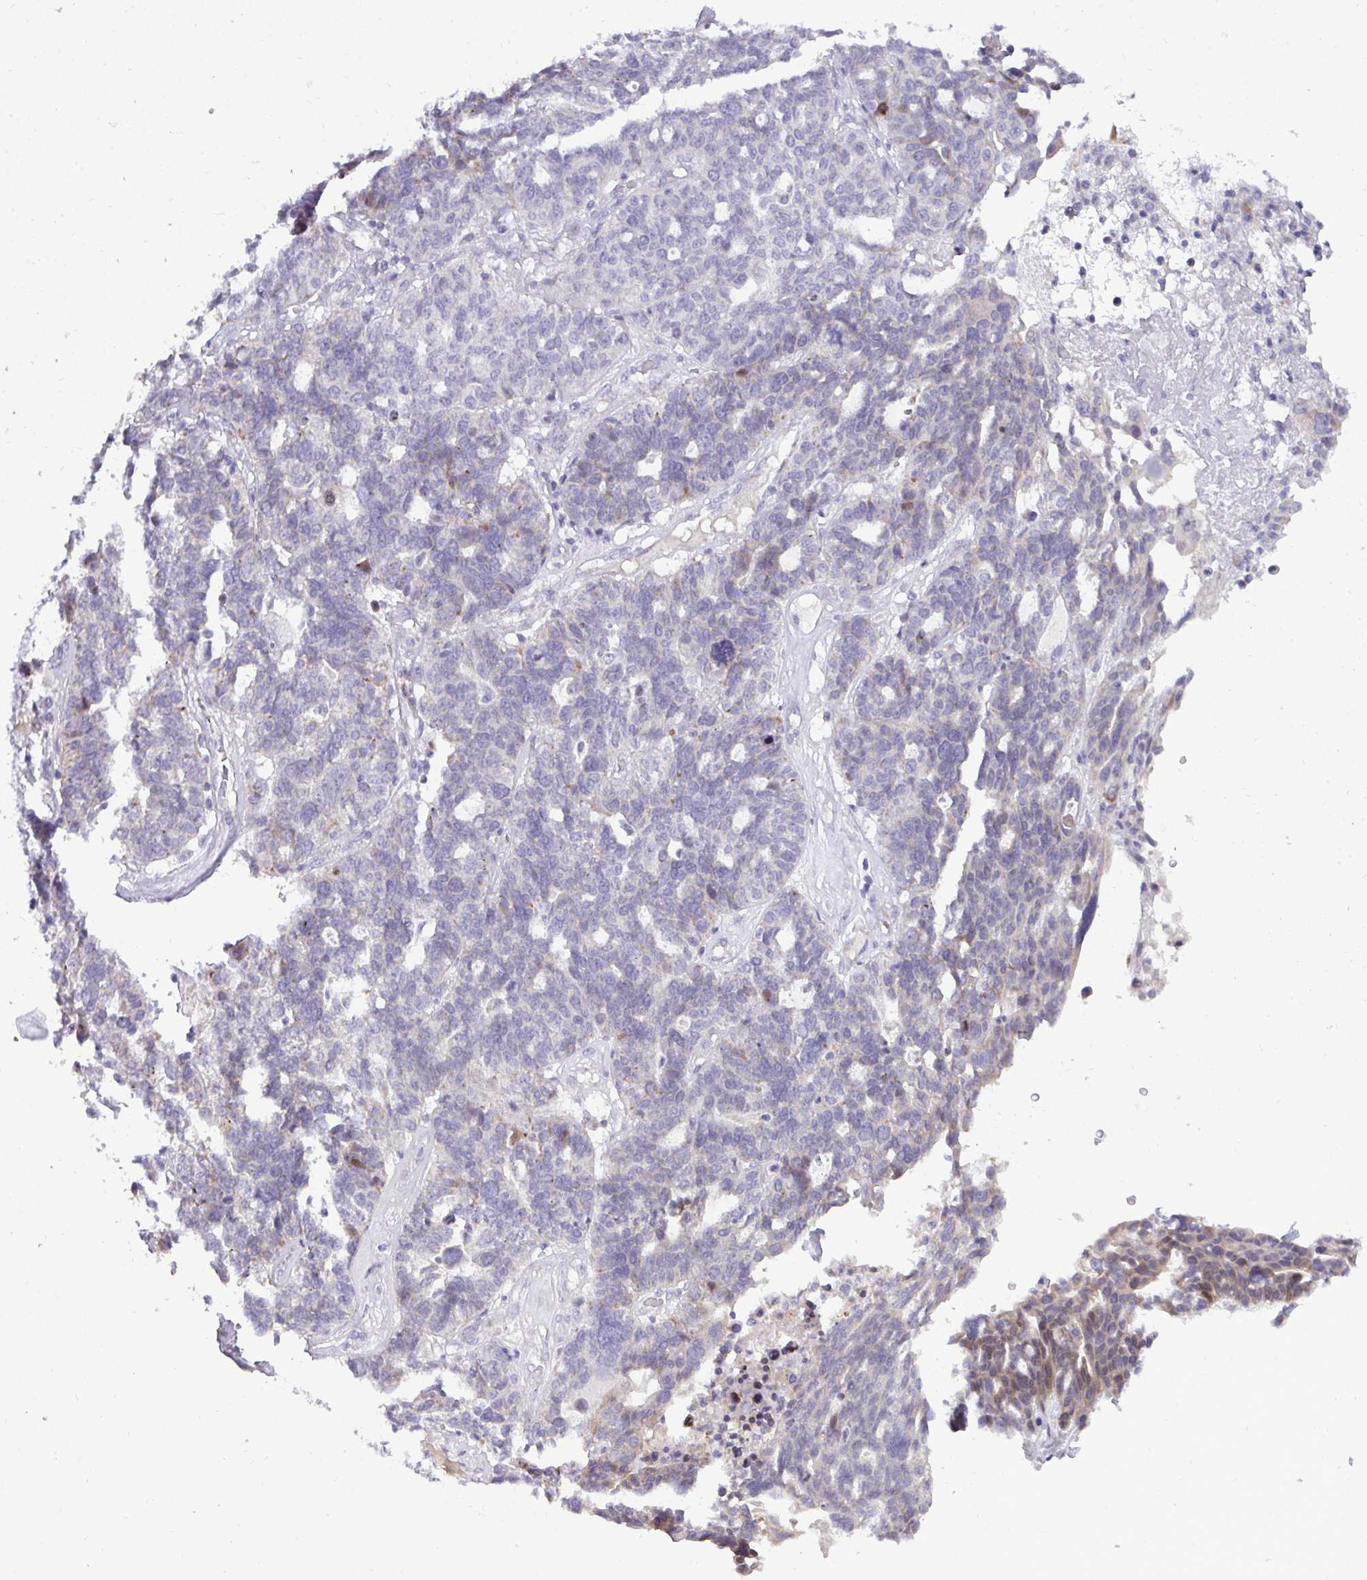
{"staining": {"intensity": "weak", "quantity": "<25%", "location": "cytoplasmic/membranous"}, "tissue": "ovarian cancer", "cell_type": "Tumor cells", "image_type": "cancer", "snomed": [{"axis": "morphology", "description": "Cystadenocarcinoma, serous, NOS"}, {"axis": "topography", "description": "Ovary"}], "caption": "IHC micrograph of neoplastic tissue: ovarian cancer (serous cystadenocarcinoma) stained with DAB reveals no significant protein expression in tumor cells.", "gene": "EPOP", "patient": {"sex": "female", "age": 59}}